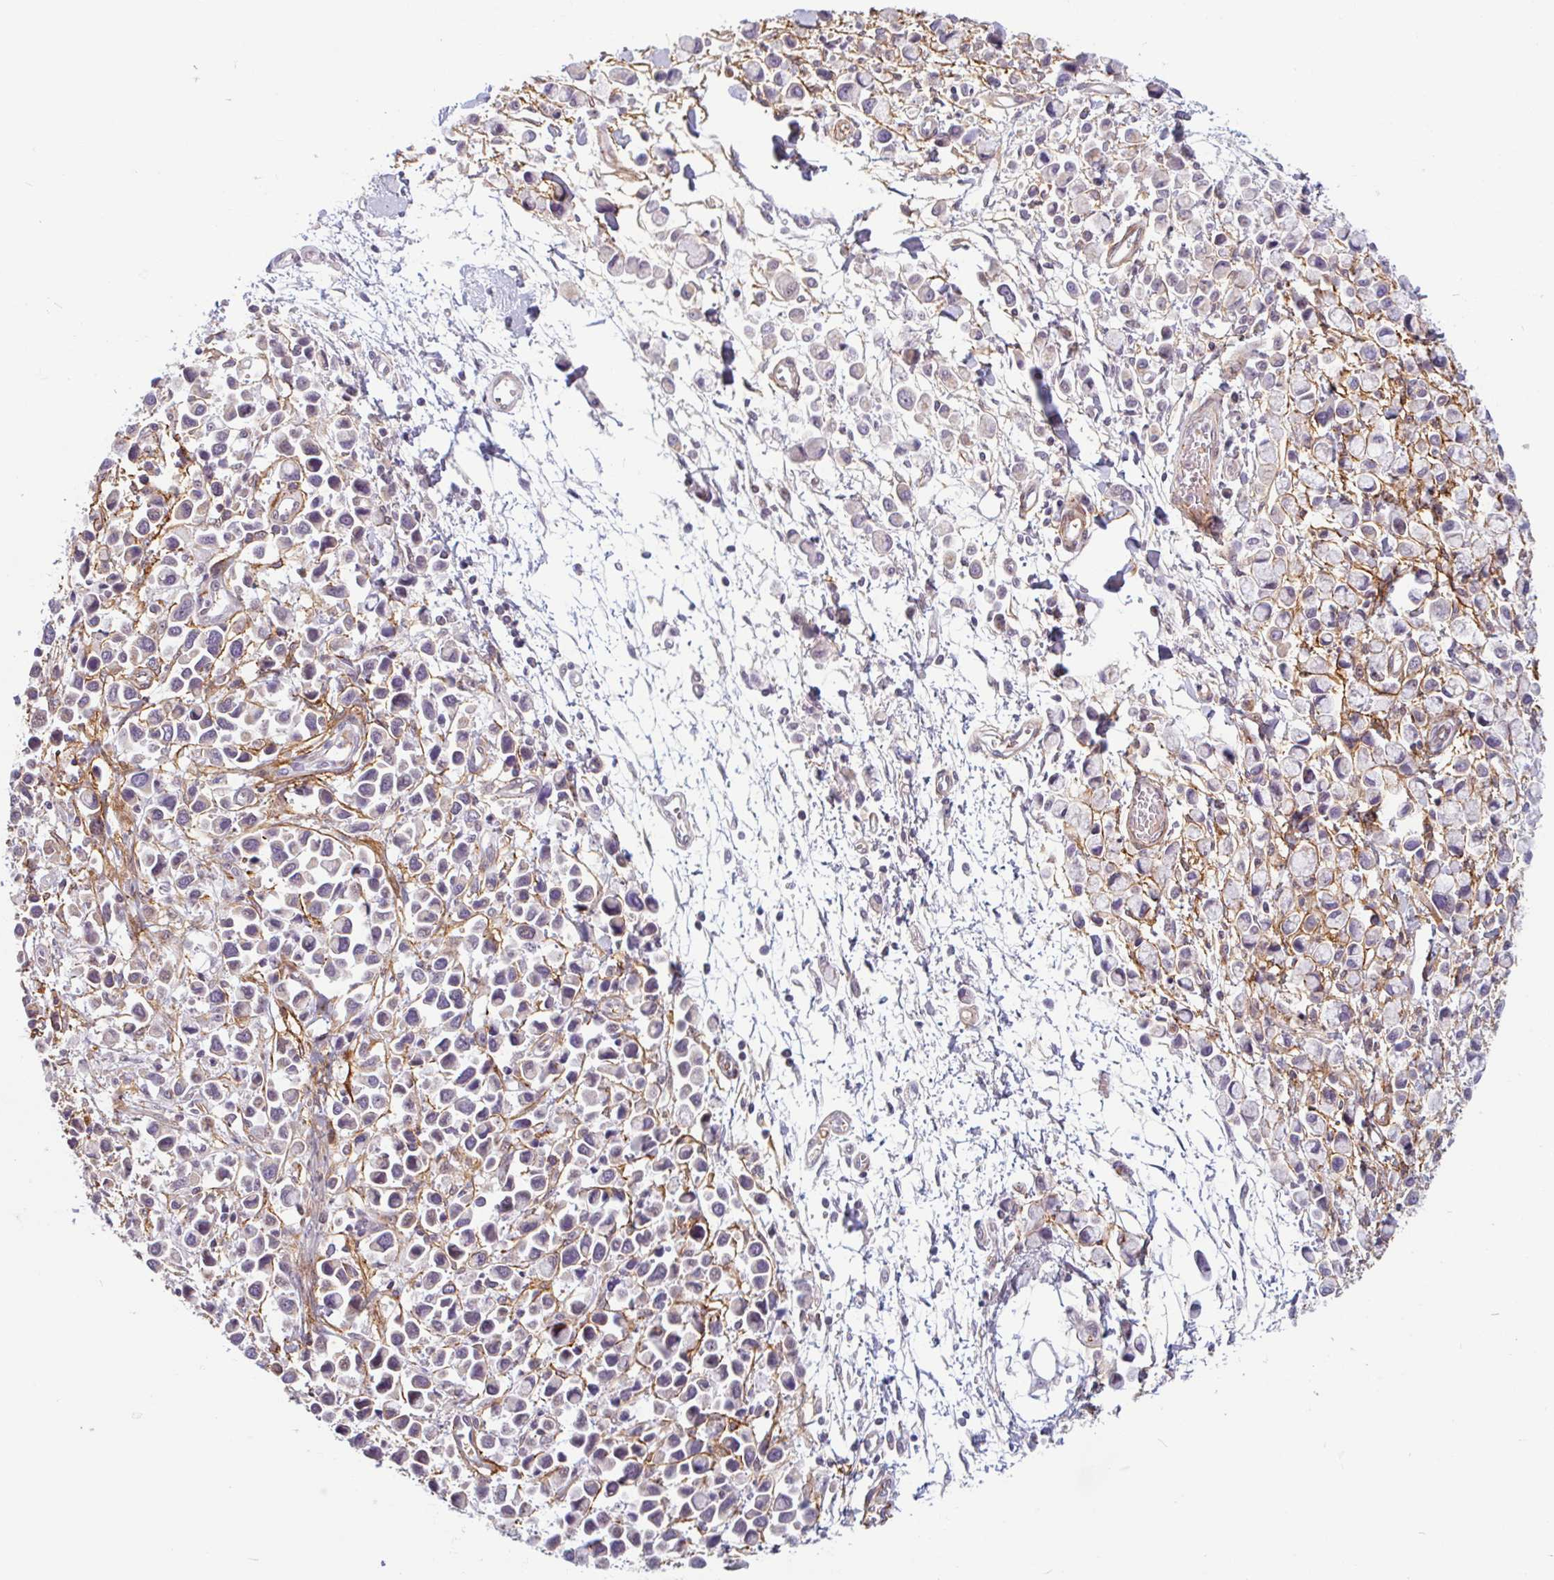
{"staining": {"intensity": "negative", "quantity": "none", "location": "none"}, "tissue": "stomach cancer", "cell_type": "Tumor cells", "image_type": "cancer", "snomed": [{"axis": "morphology", "description": "Adenocarcinoma, NOS"}, {"axis": "topography", "description": "Stomach"}], "caption": "Immunohistochemistry of human stomach adenocarcinoma displays no positivity in tumor cells. Brightfield microscopy of immunohistochemistry (IHC) stained with DAB (brown) and hematoxylin (blue), captured at high magnification.", "gene": "TMEM119", "patient": {"sex": "female", "age": 81}}